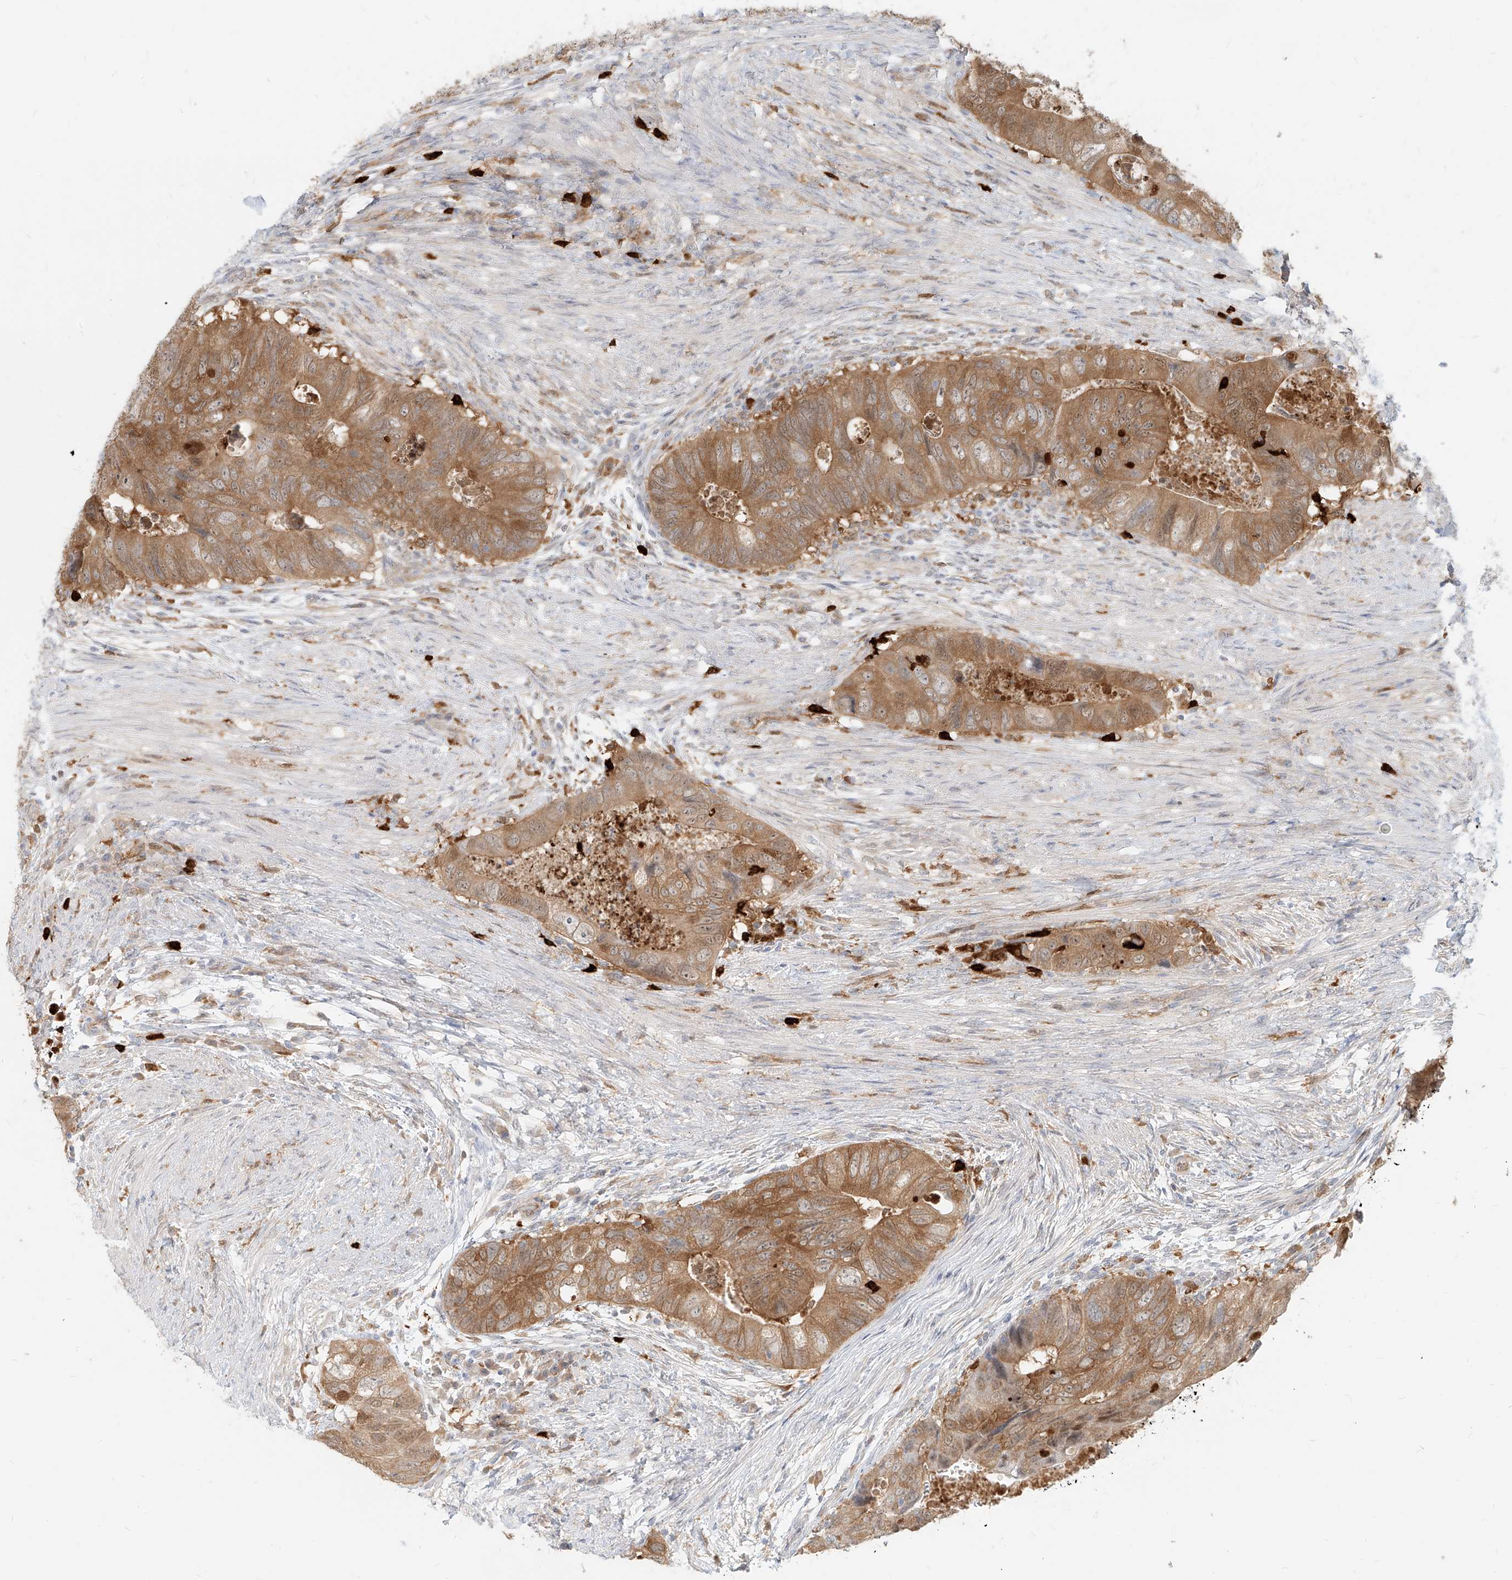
{"staining": {"intensity": "moderate", "quantity": ">75%", "location": "cytoplasmic/membranous"}, "tissue": "colorectal cancer", "cell_type": "Tumor cells", "image_type": "cancer", "snomed": [{"axis": "morphology", "description": "Adenocarcinoma, NOS"}, {"axis": "topography", "description": "Rectum"}], "caption": "A histopathology image of colorectal cancer stained for a protein demonstrates moderate cytoplasmic/membranous brown staining in tumor cells.", "gene": "PGD", "patient": {"sex": "male", "age": 63}}